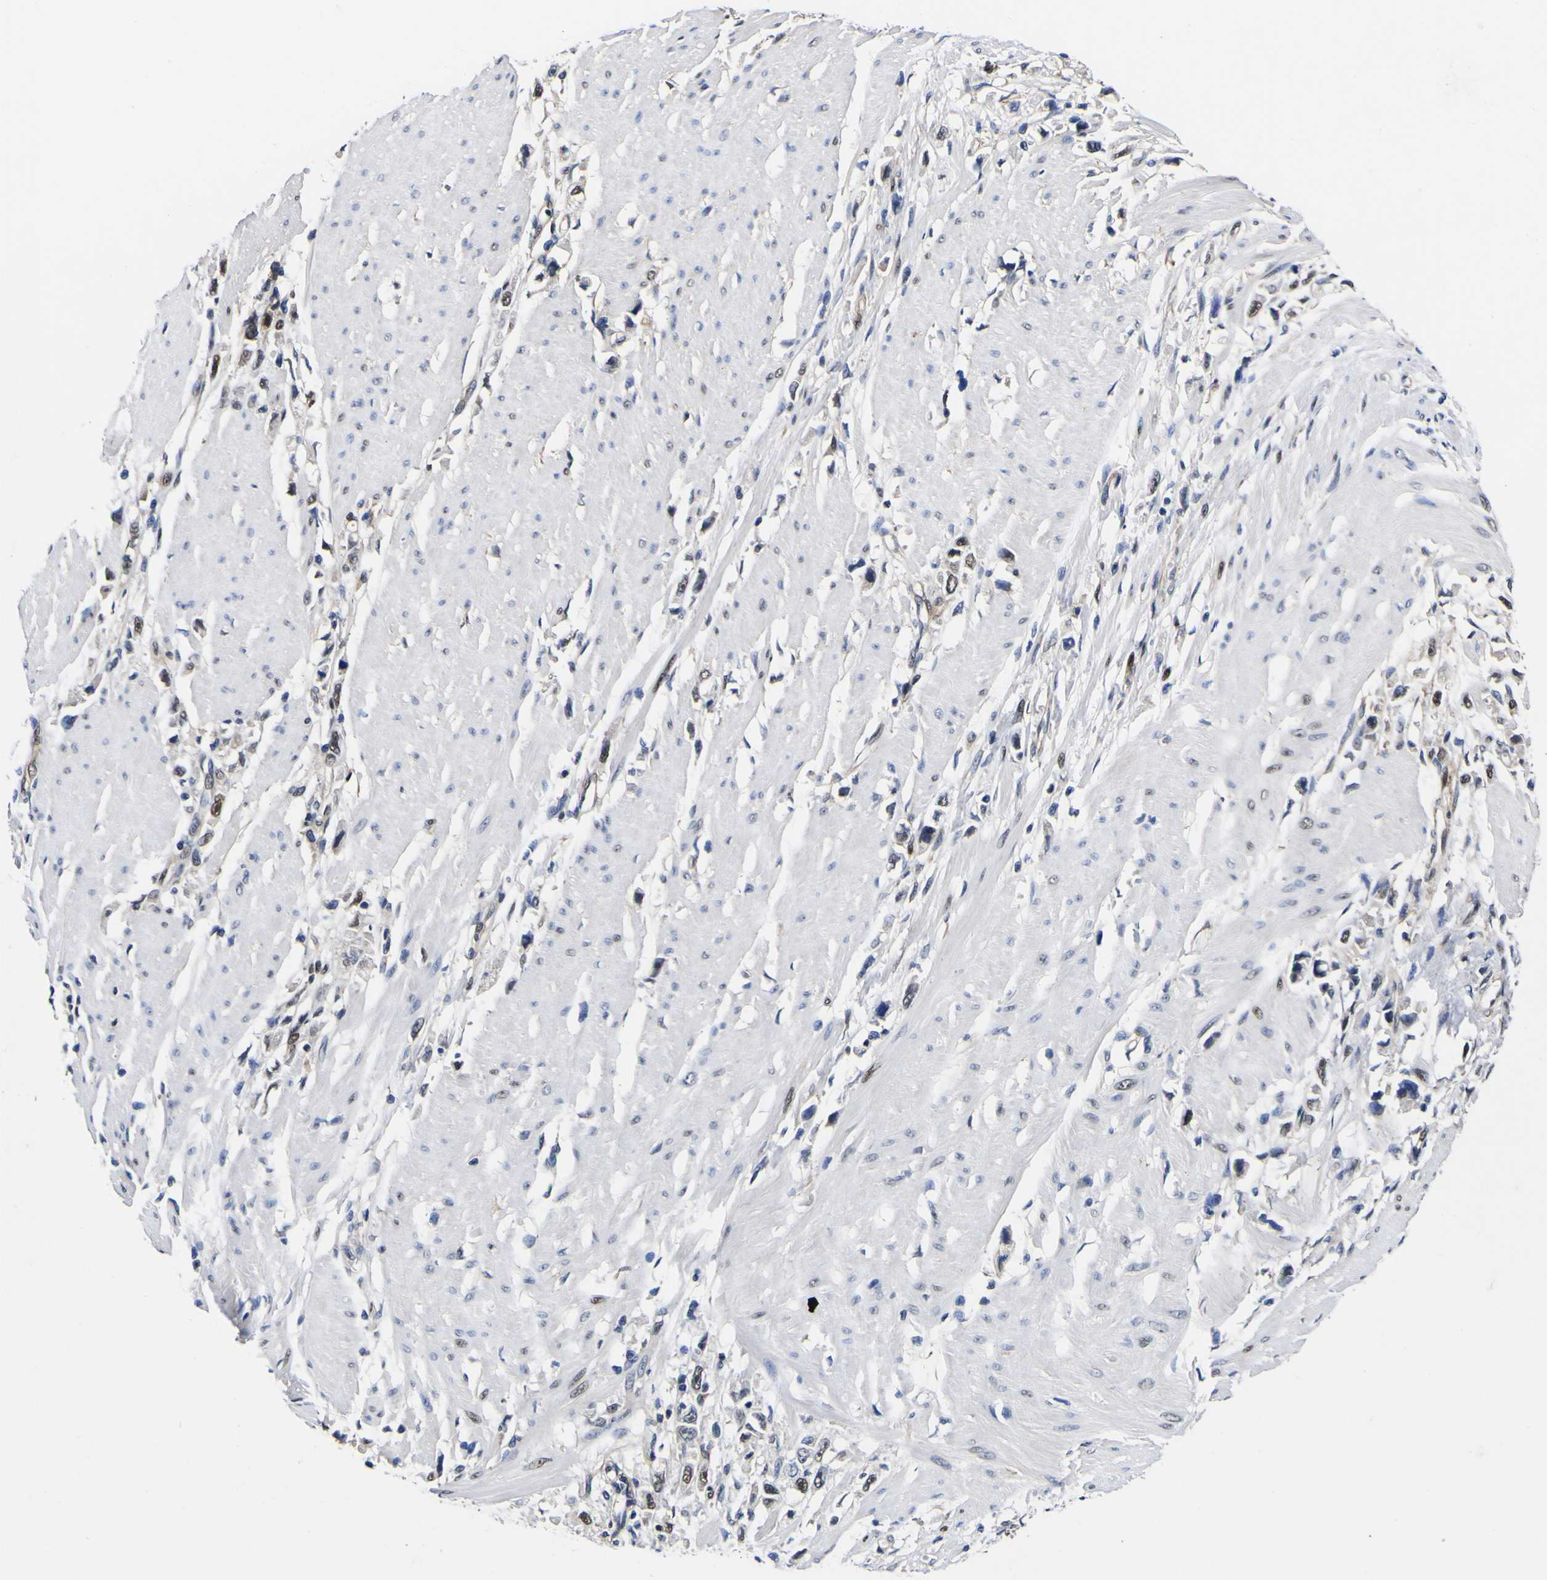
{"staining": {"intensity": "moderate", "quantity": "25%-75%", "location": "nuclear"}, "tissue": "stomach cancer", "cell_type": "Tumor cells", "image_type": "cancer", "snomed": [{"axis": "morphology", "description": "Adenocarcinoma, NOS"}, {"axis": "topography", "description": "Stomach"}], "caption": "High-power microscopy captured an IHC image of stomach cancer (adenocarcinoma), revealing moderate nuclear staining in approximately 25%-75% of tumor cells. The staining is performed using DAB (3,3'-diaminobenzidine) brown chromogen to label protein expression. The nuclei are counter-stained blue using hematoxylin.", "gene": "FAM110B", "patient": {"sex": "female", "age": 59}}